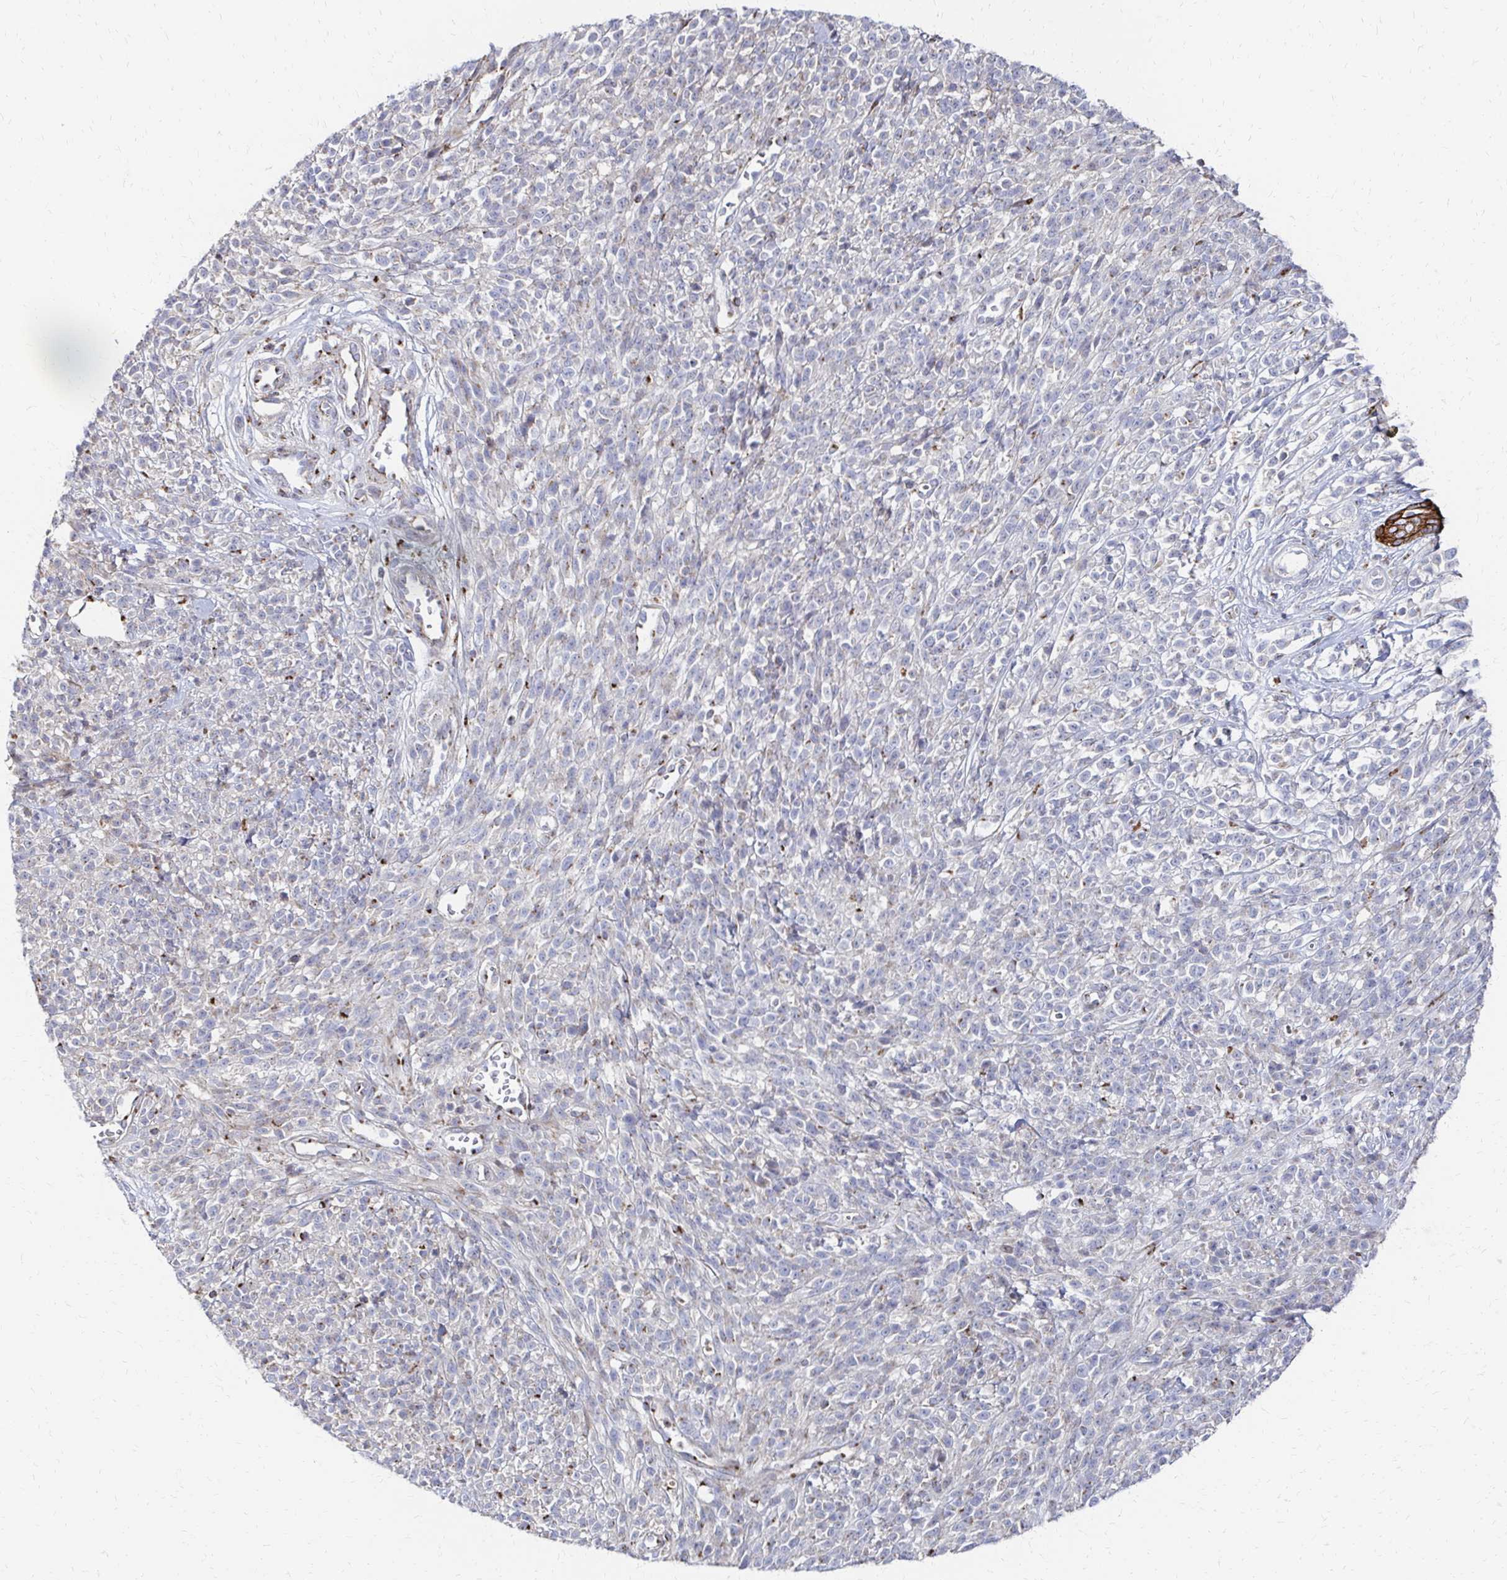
{"staining": {"intensity": "negative", "quantity": "none", "location": "none"}, "tissue": "melanoma", "cell_type": "Tumor cells", "image_type": "cancer", "snomed": [{"axis": "morphology", "description": "Malignant melanoma, NOS"}, {"axis": "topography", "description": "Skin"}, {"axis": "topography", "description": "Skin of trunk"}], "caption": "Immunohistochemistry (IHC) image of neoplastic tissue: human malignant melanoma stained with DAB shows no significant protein expression in tumor cells.", "gene": "MAN1A1", "patient": {"sex": "male", "age": 74}}